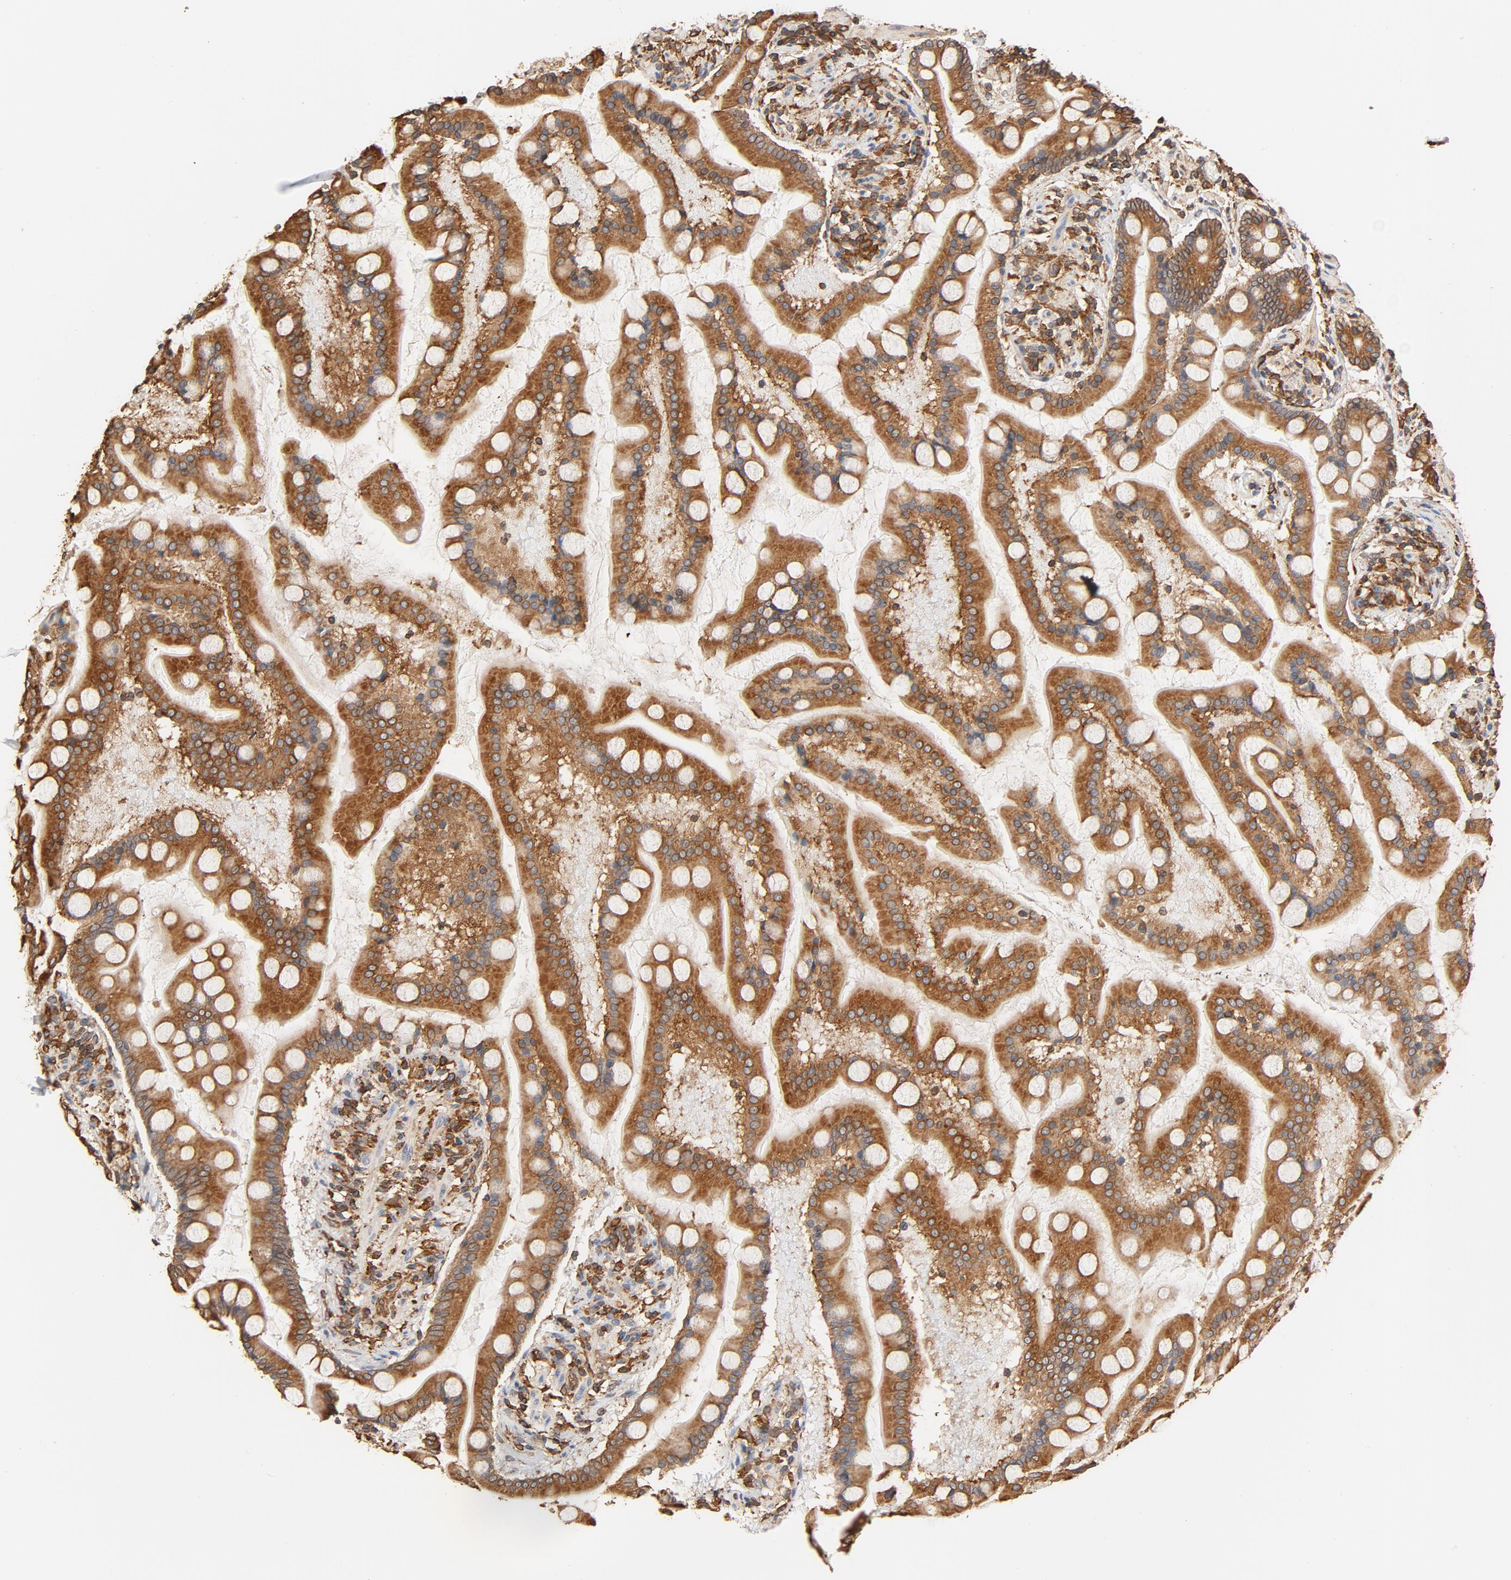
{"staining": {"intensity": "moderate", "quantity": ">75%", "location": "cytoplasmic/membranous"}, "tissue": "small intestine", "cell_type": "Glandular cells", "image_type": "normal", "snomed": [{"axis": "morphology", "description": "Normal tissue, NOS"}, {"axis": "topography", "description": "Small intestine"}], "caption": "IHC of unremarkable human small intestine exhibits medium levels of moderate cytoplasmic/membranous staining in about >75% of glandular cells. Nuclei are stained in blue.", "gene": "BCAP31", "patient": {"sex": "male", "age": 41}}